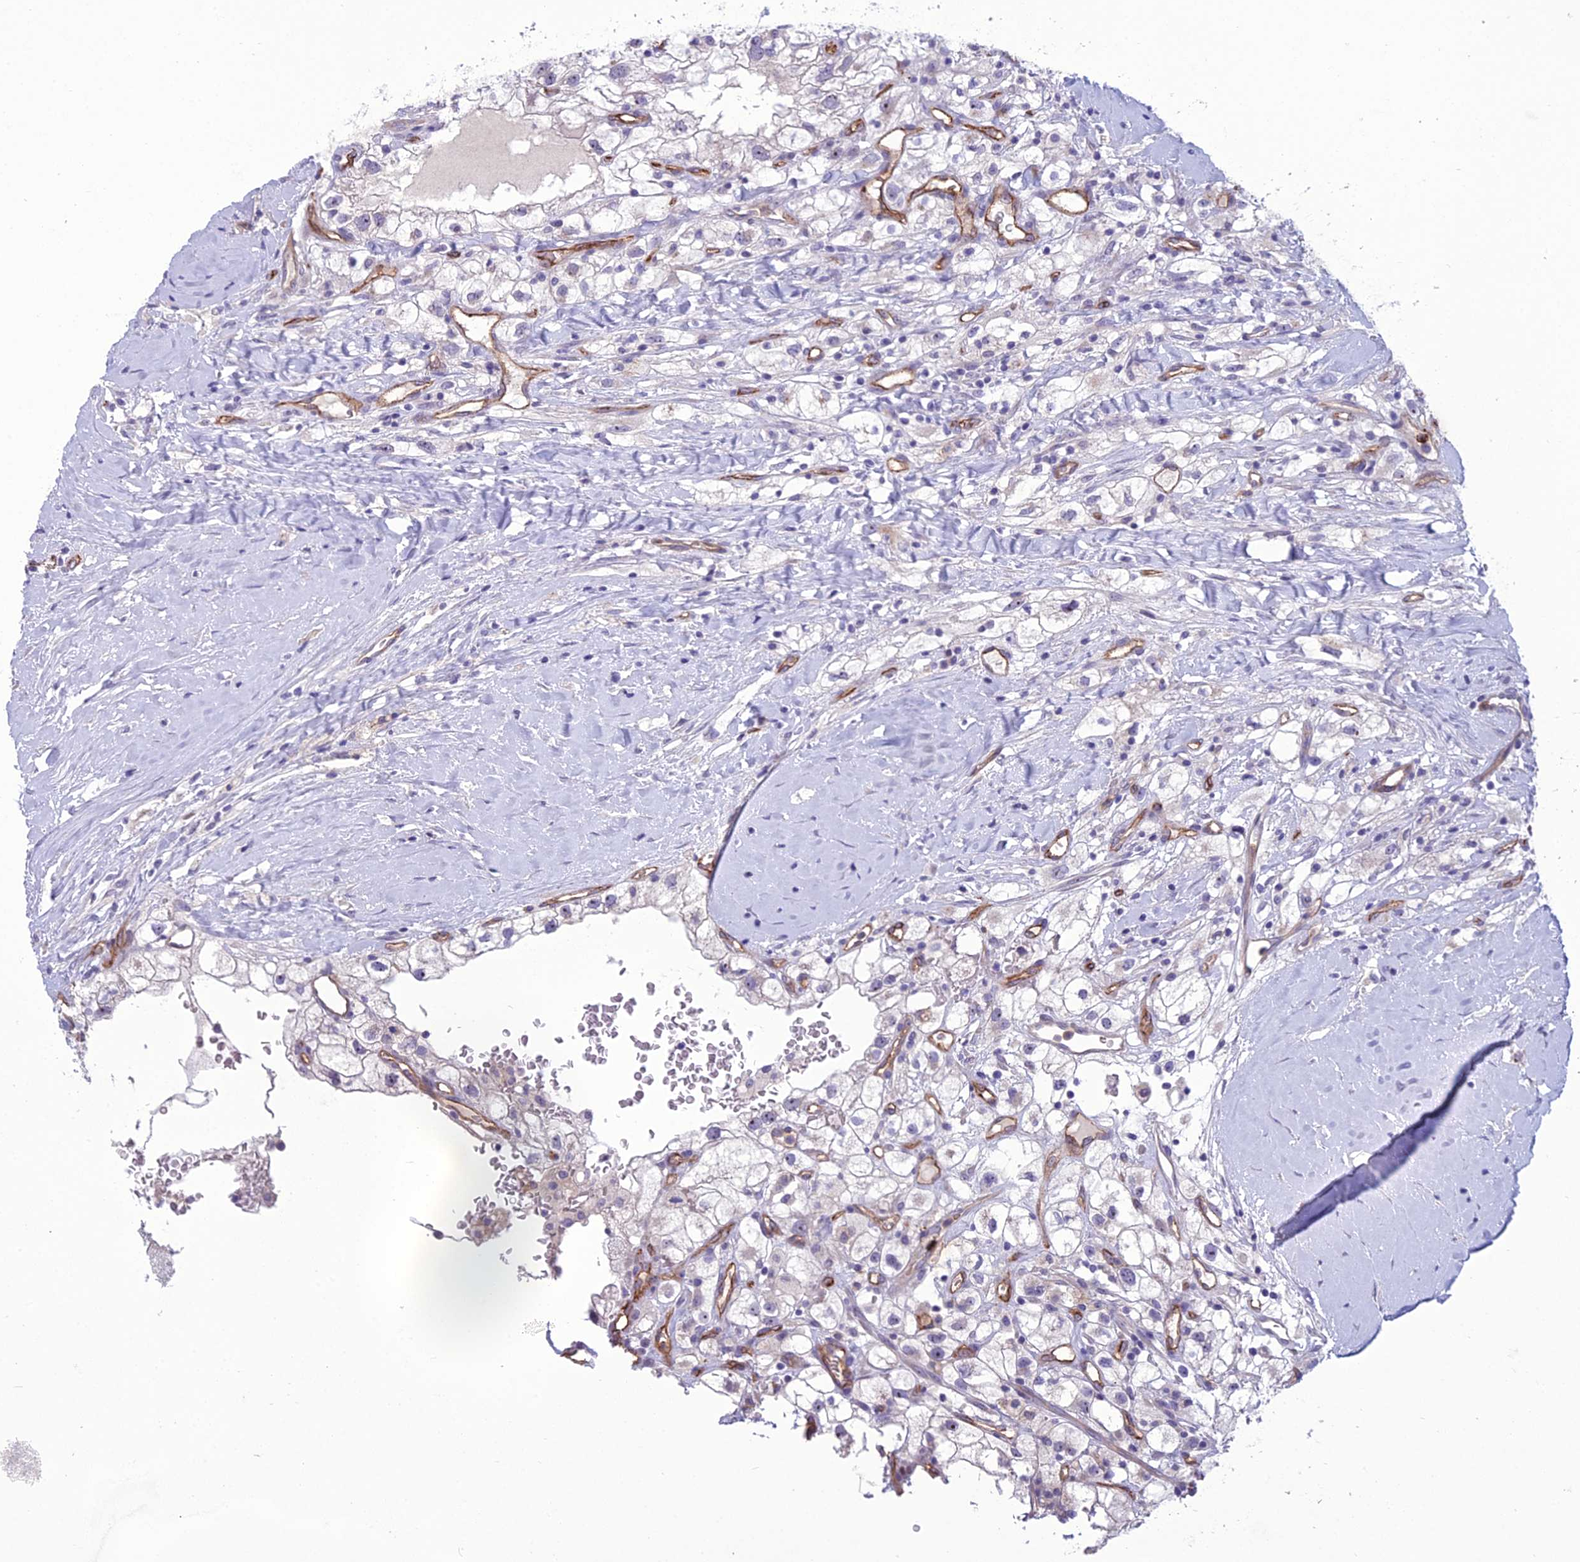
{"staining": {"intensity": "negative", "quantity": "none", "location": "none"}, "tissue": "renal cancer", "cell_type": "Tumor cells", "image_type": "cancer", "snomed": [{"axis": "morphology", "description": "Adenocarcinoma, NOS"}, {"axis": "topography", "description": "Kidney"}], "caption": "IHC micrograph of neoplastic tissue: human renal cancer (adenocarcinoma) stained with DAB (3,3'-diaminobenzidine) demonstrates no significant protein positivity in tumor cells.", "gene": "BBS7", "patient": {"sex": "male", "age": 59}}